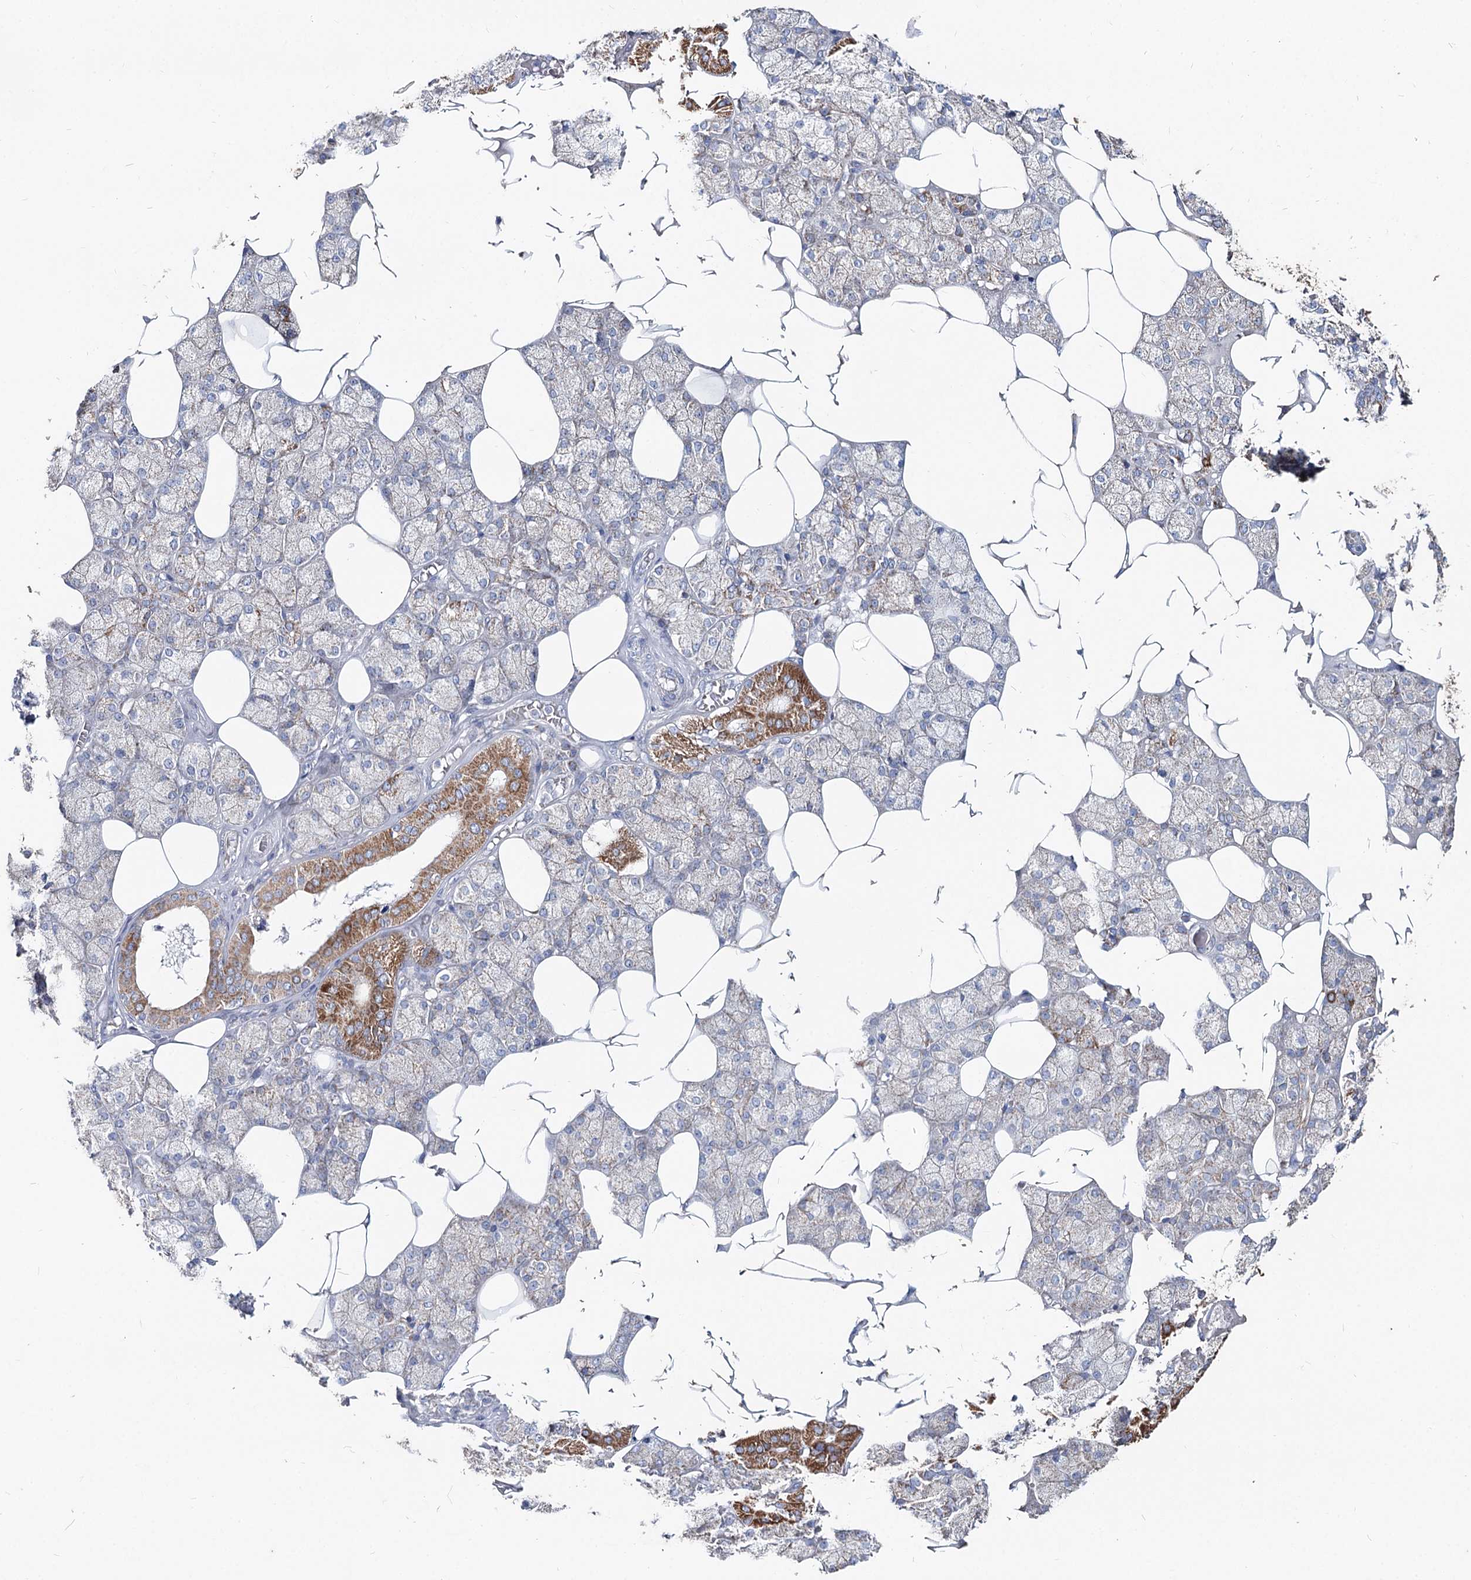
{"staining": {"intensity": "moderate", "quantity": "<25%", "location": "cytoplasmic/membranous"}, "tissue": "salivary gland", "cell_type": "Glandular cells", "image_type": "normal", "snomed": [{"axis": "morphology", "description": "Normal tissue, NOS"}, {"axis": "topography", "description": "Salivary gland"}], "caption": "Protein staining of unremarkable salivary gland reveals moderate cytoplasmic/membranous positivity in approximately <25% of glandular cells.", "gene": "MCCC2", "patient": {"sex": "male", "age": 62}}